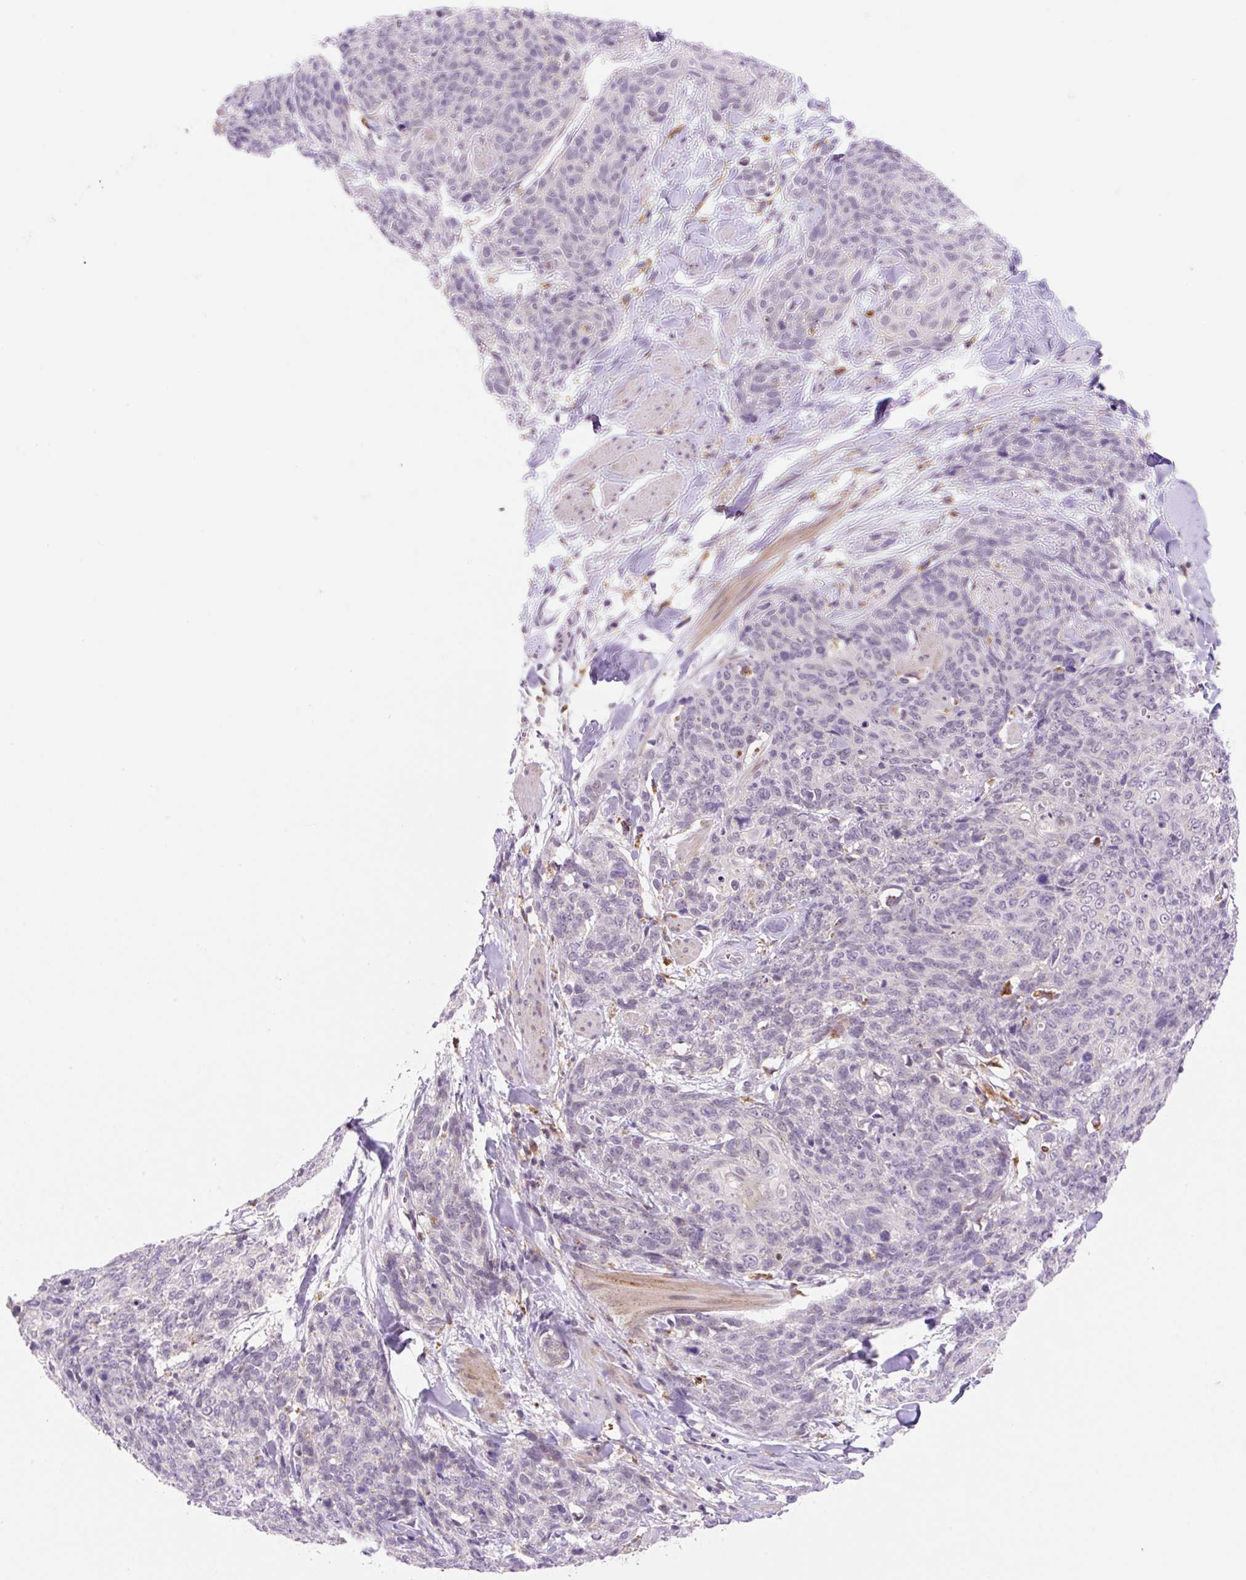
{"staining": {"intensity": "negative", "quantity": "none", "location": "none"}, "tissue": "skin cancer", "cell_type": "Tumor cells", "image_type": "cancer", "snomed": [{"axis": "morphology", "description": "Squamous cell carcinoma, NOS"}, {"axis": "topography", "description": "Skin"}, {"axis": "topography", "description": "Vulva"}], "caption": "High power microscopy image of an immunohistochemistry image of squamous cell carcinoma (skin), revealing no significant expression in tumor cells. (Stains: DAB immunohistochemistry (IHC) with hematoxylin counter stain, Microscopy: brightfield microscopy at high magnification).", "gene": "CEBPZOS", "patient": {"sex": "female", "age": 85}}